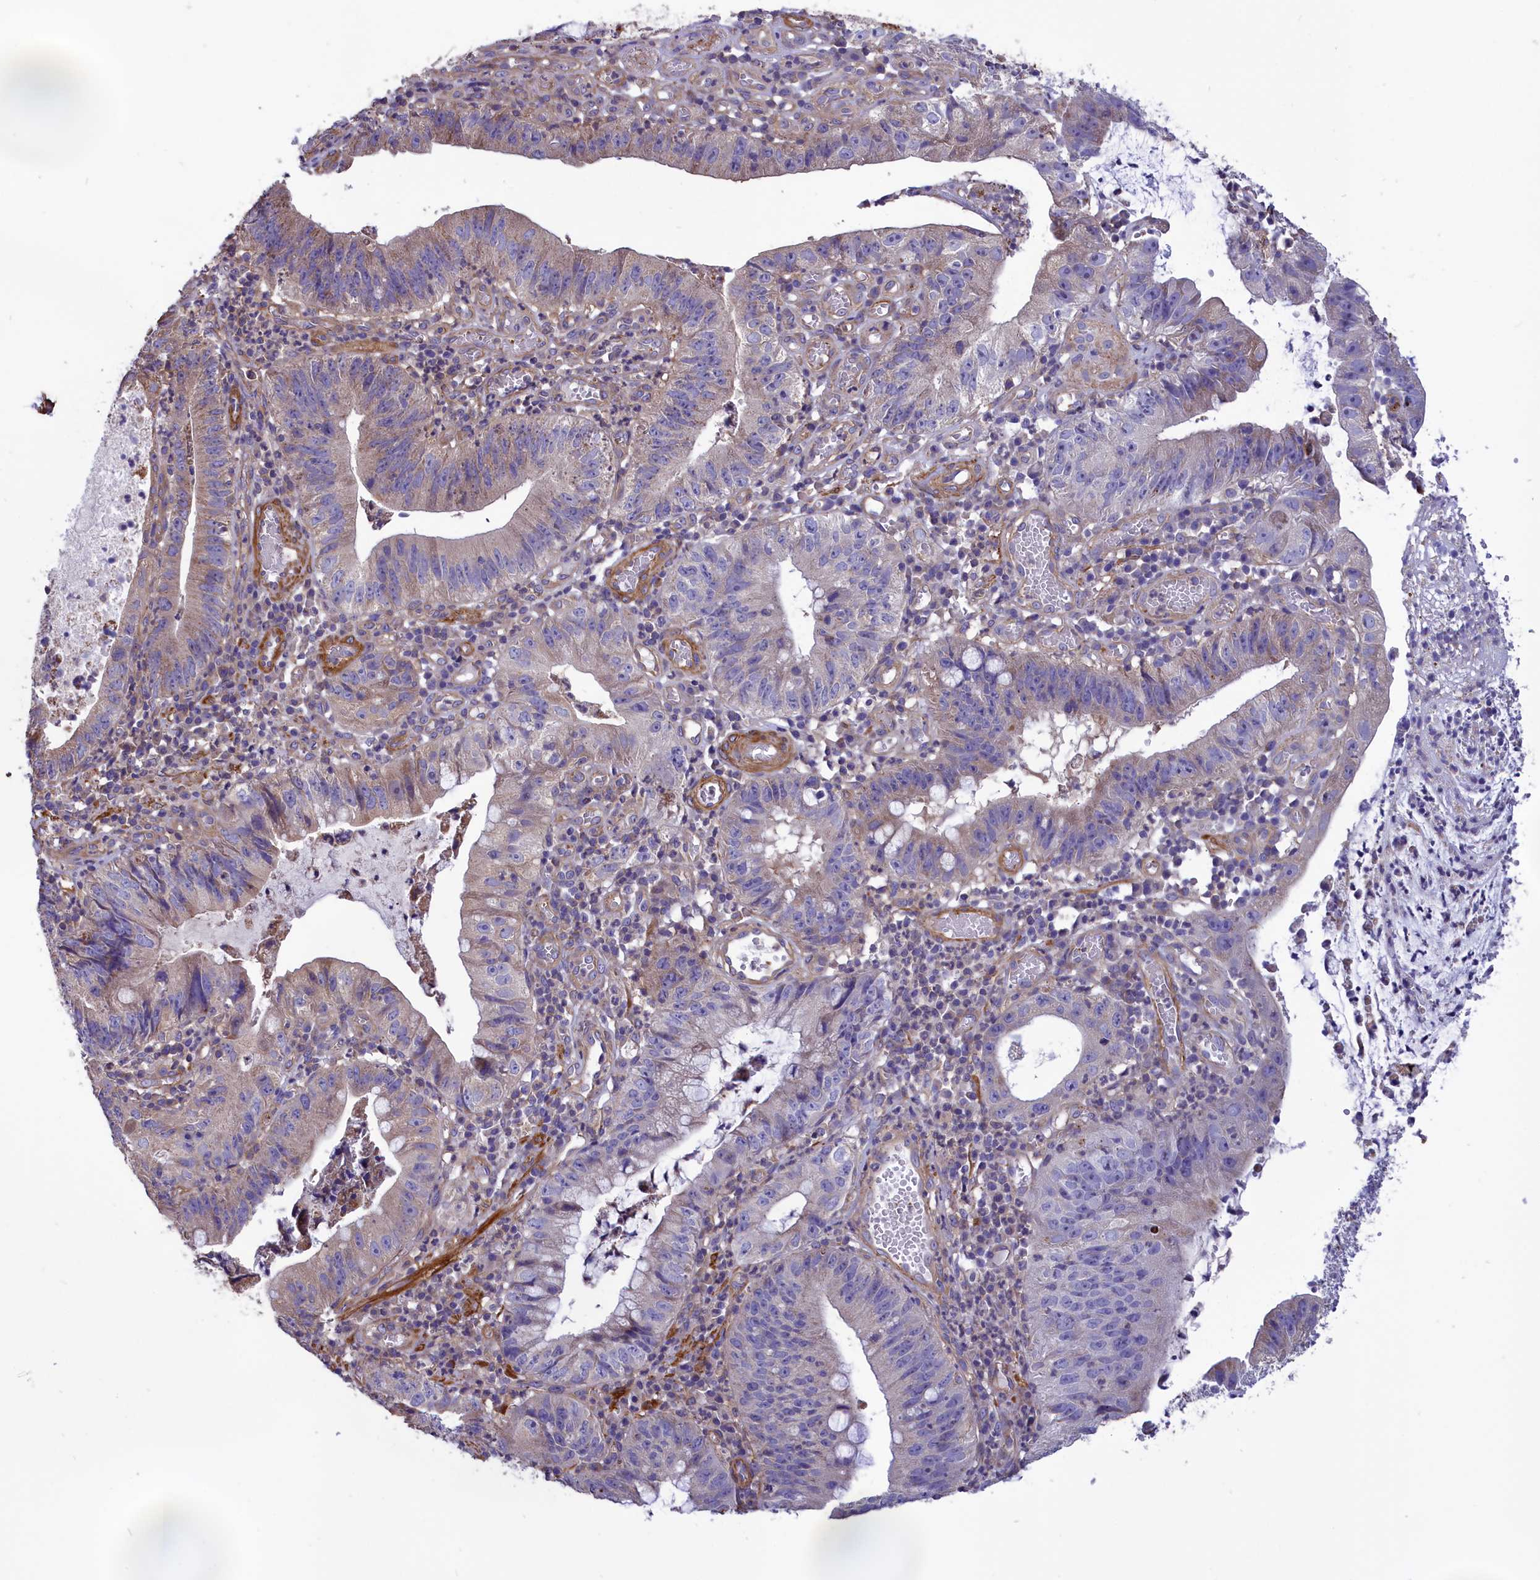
{"staining": {"intensity": "weak", "quantity": "<25%", "location": "cytoplasmic/membranous"}, "tissue": "stomach cancer", "cell_type": "Tumor cells", "image_type": "cancer", "snomed": [{"axis": "morphology", "description": "Adenocarcinoma, NOS"}, {"axis": "topography", "description": "Stomach"}], "caption": "This is an immunohistochemistry (IHC) photomicrograph of human stomach adenocarcinoma. There is no staining in tumor cells.", "gene": "AMDHD2", "patient": {"sex": "male", "age": 59}}